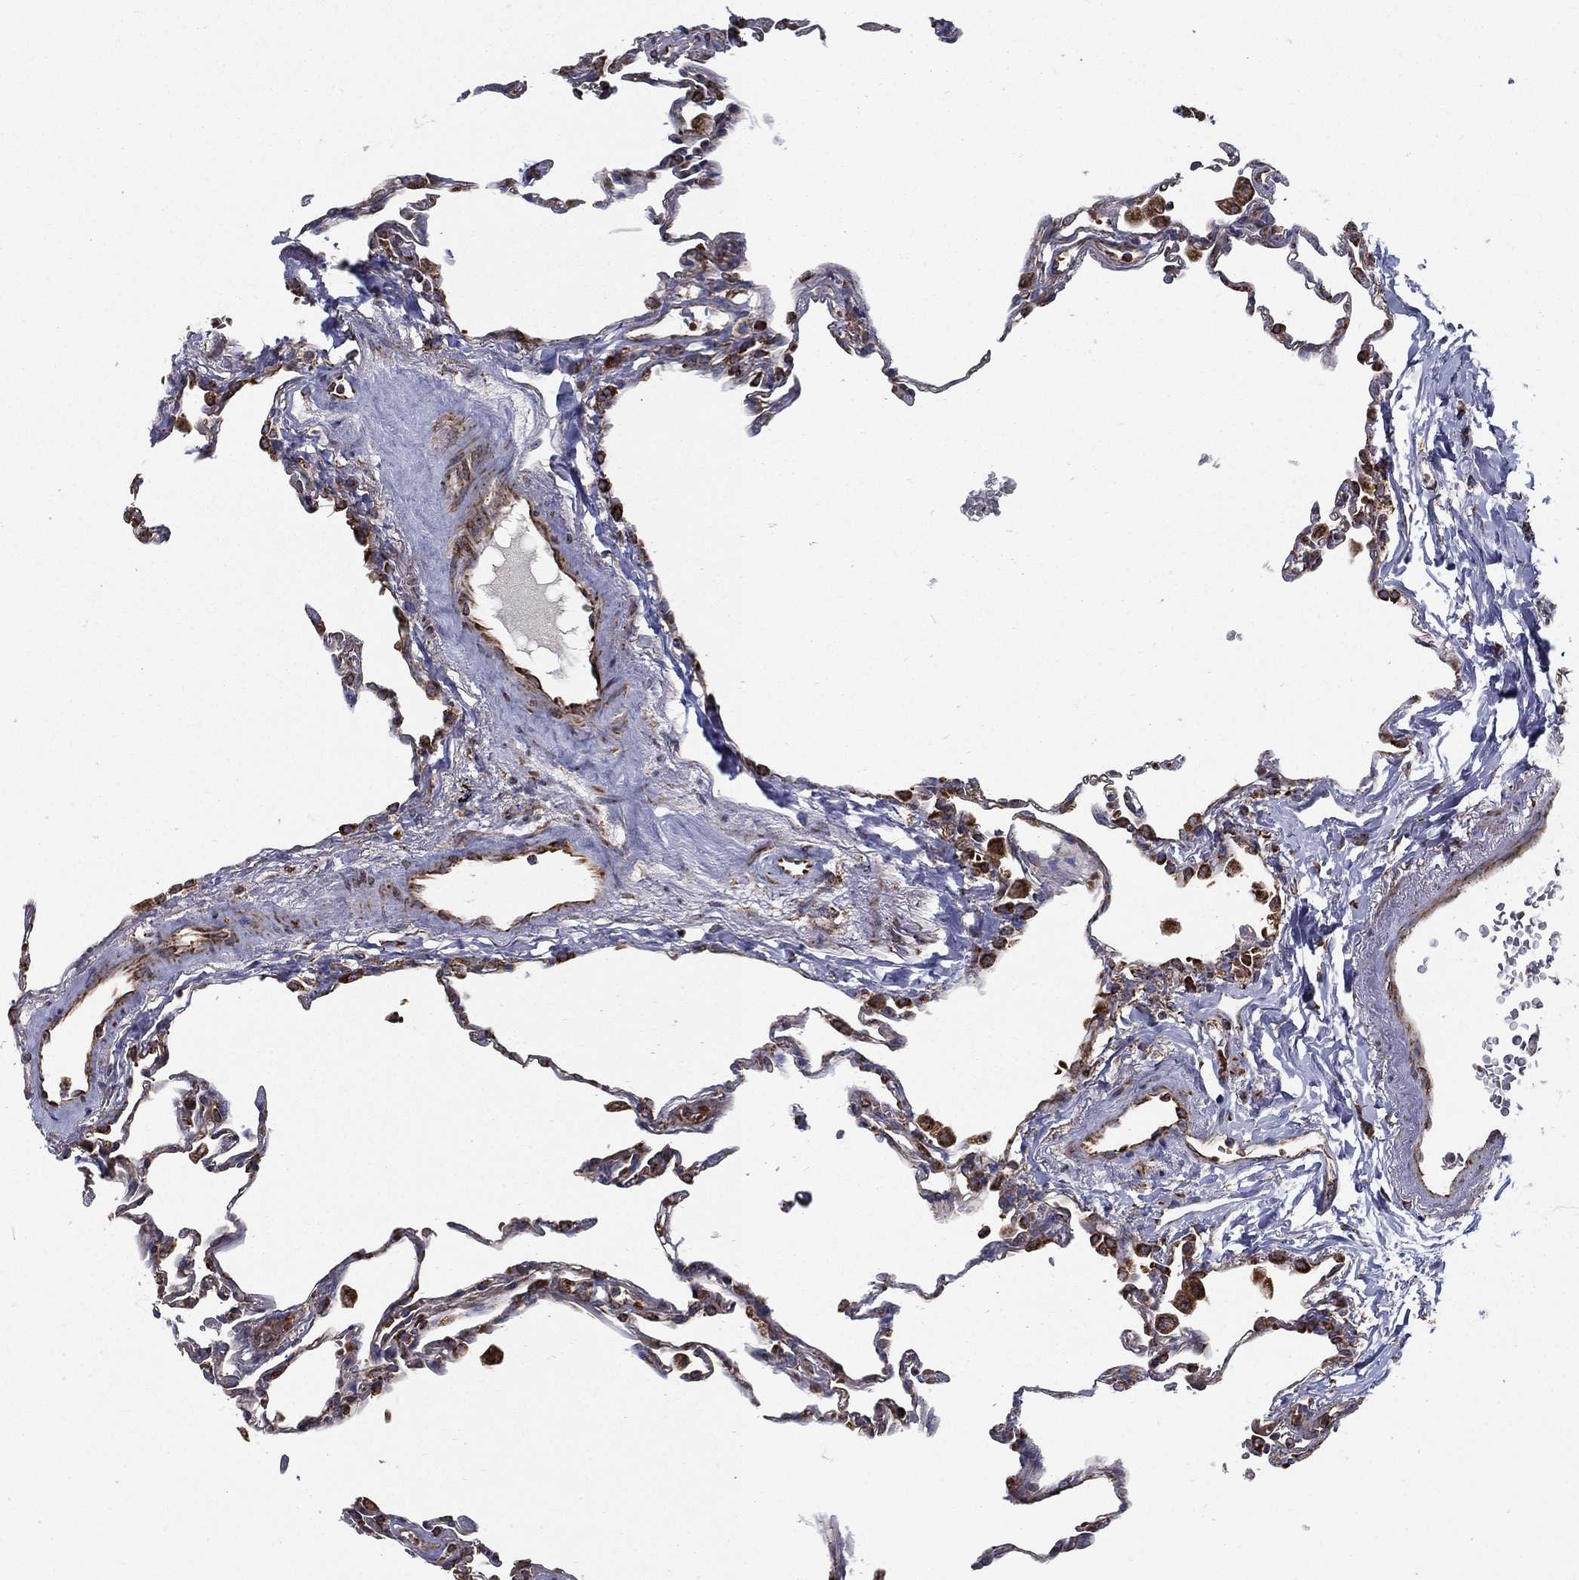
{"staining": {"intensity": "moderate", "quantity": "<25%", "location": "cytoplasmic/membranous"}, "tissue": "lung", "cell_type": "Alveolar cells", "image_type": "normal", "snomed": [{"axis": "morphology", "description": "Normal tissue, NOS"}, {"axis": "topography", "description": "Lung"}], "caption": "Lung stained with IHC reveals moderate cytoplasmic/membranous expression in about <25% of alveolar cells.", "gene": "MT", "patient": {"sex": "female", "age": 57}}